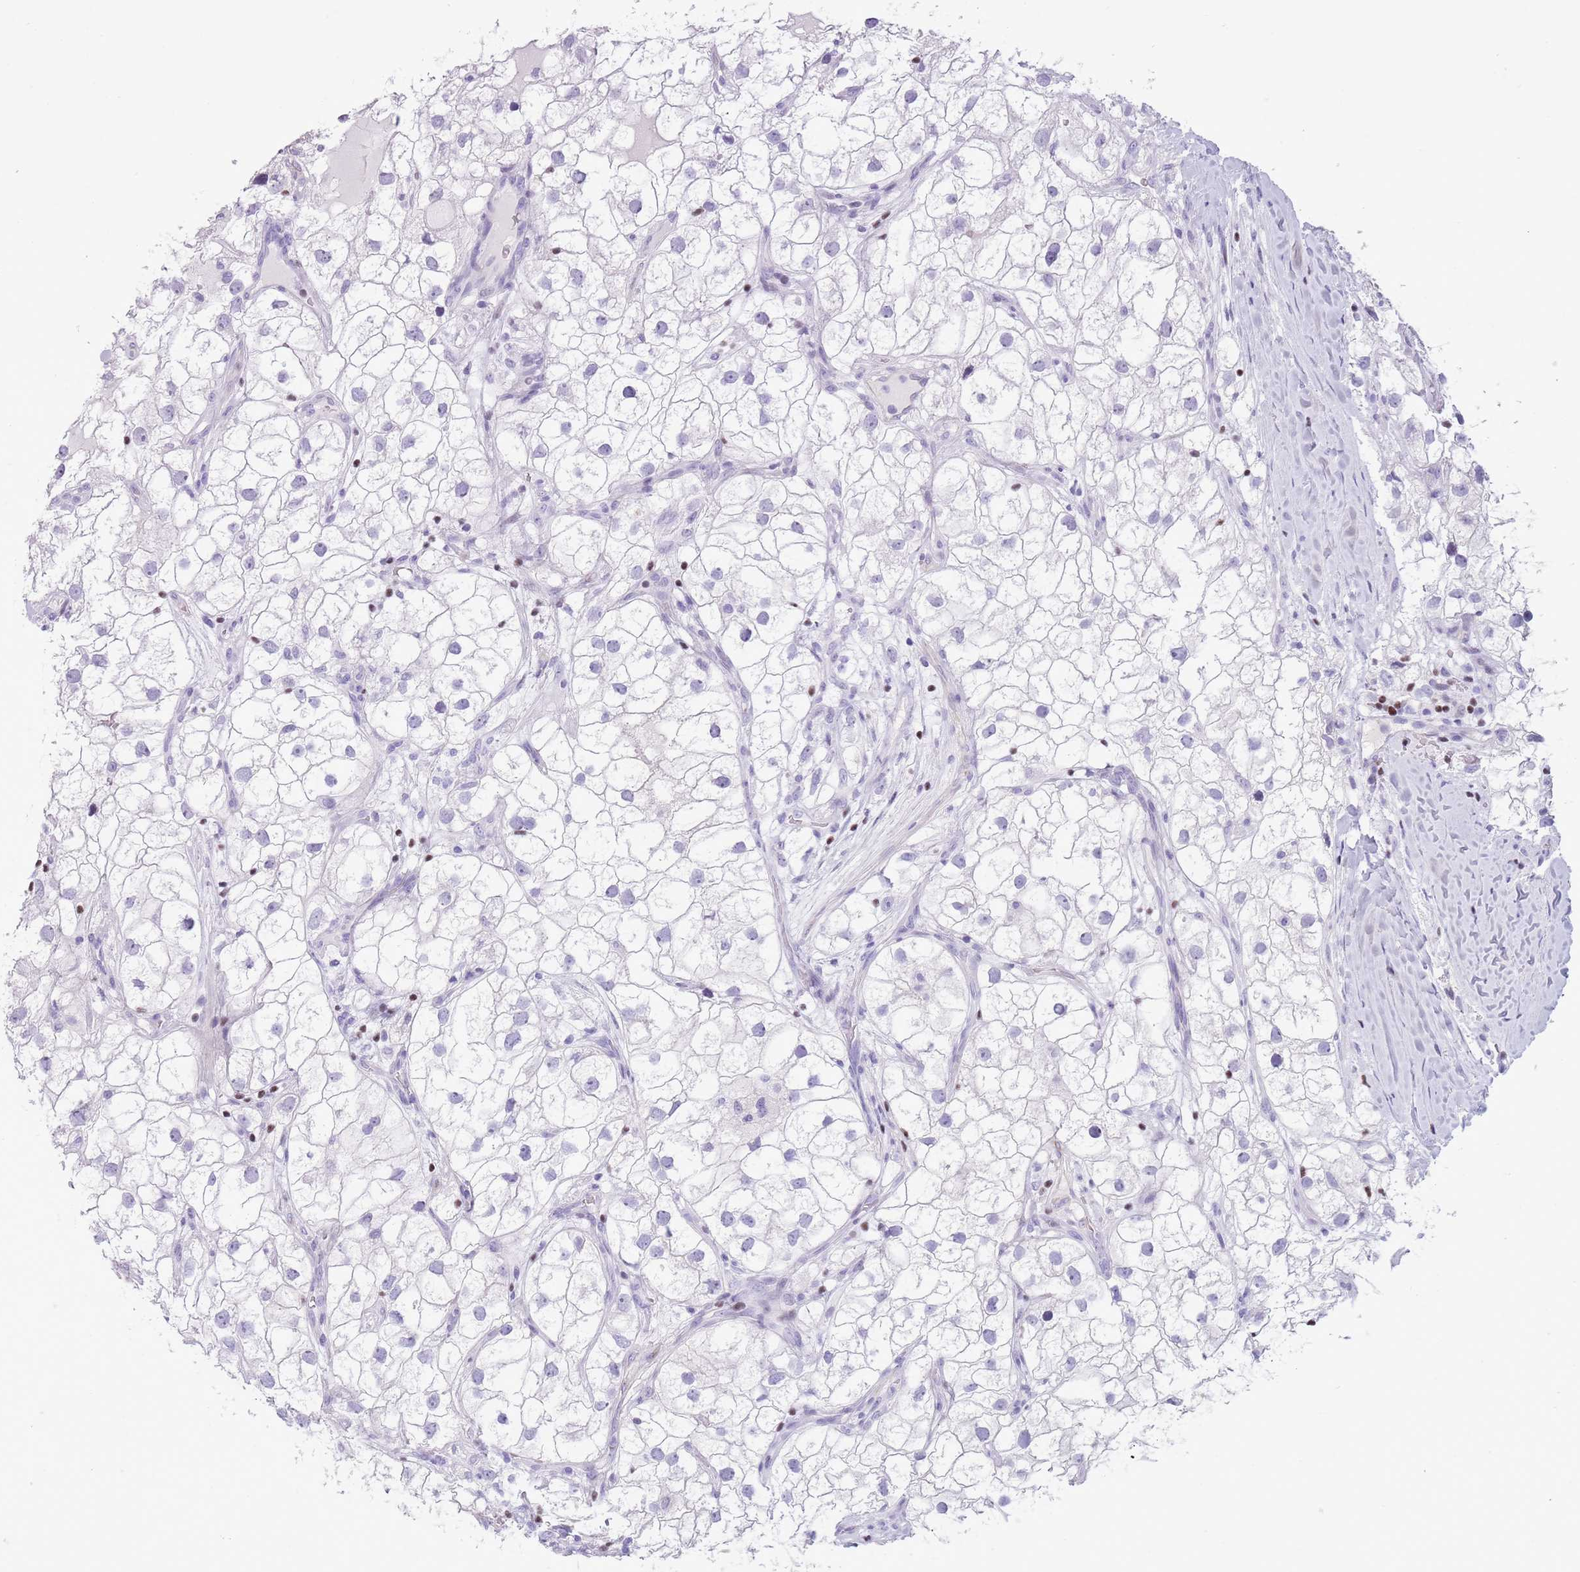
{"staining": {"intensity": "negative", "quantity": "none", "location": "none"}, "tissue": "renal cancer", "cell_type": "Tumor cells", "image_type": "cancer", "snomed": [{"axis": "morphology", "description": "Adenocarcinoma, NOS"}, {"axis": "topography", "description": "Kidney"}], "caption": "High magnification brightfield microscopy of adenocarcinoma (renal) stained with DAB (brown) and counterstained with hematoxylin (blue): tumor cells show no significant expression.", "gene": "BCL11B", "patient": {"sex": "male", "age": 59}}